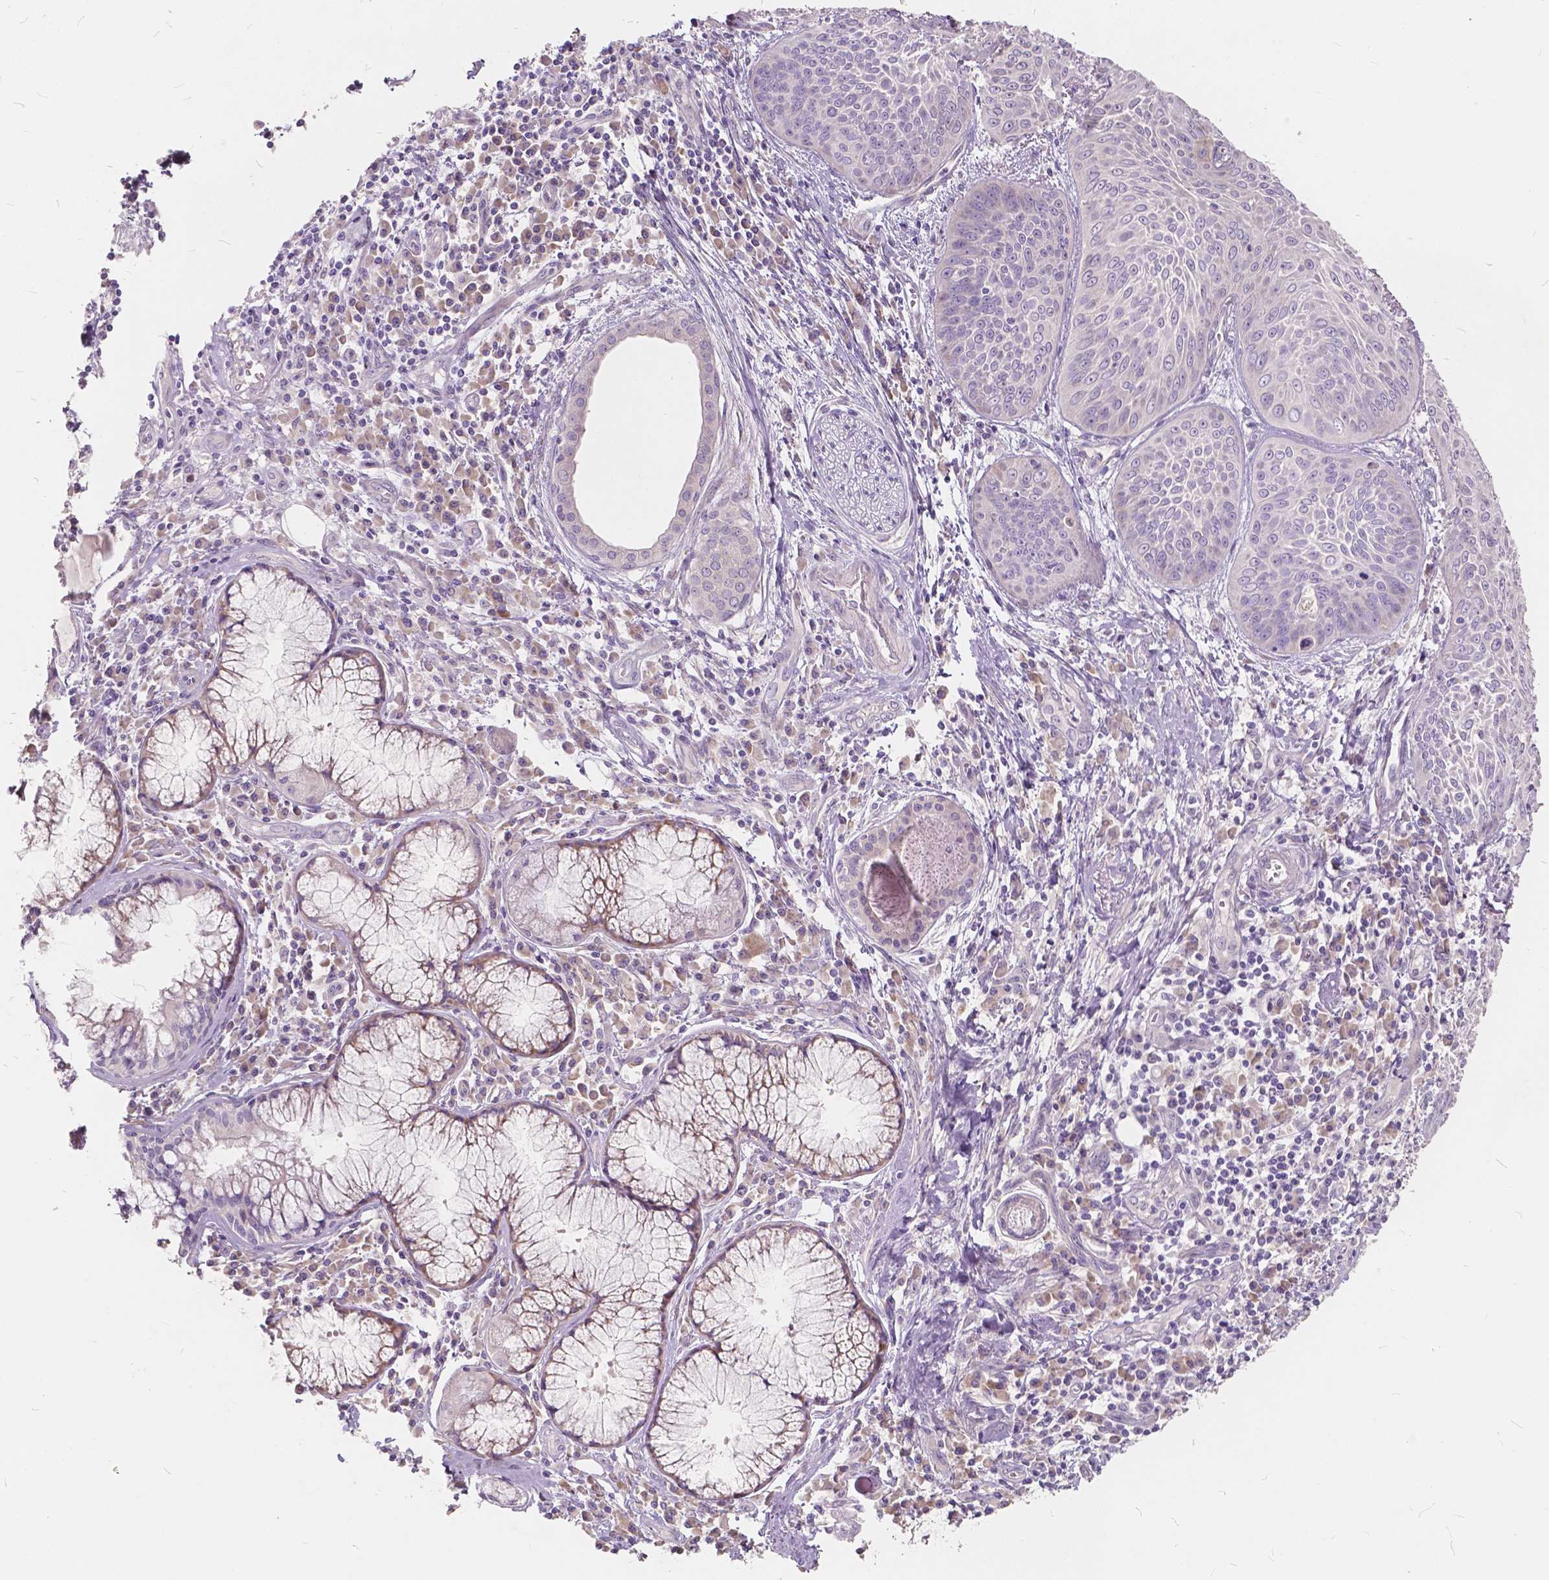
{"staining": {"intensity": "negative", "quantity": "none", "location": "none"}, "tissue": "lung cancer", "cell_type": "Tumor cells", "image_type": "cancer", "snomed": [{"axis": "morphology", "description": "Squamous cell carcinoma, NOS"}, {"axis": "topography", "description": "Lung"}], "caption": "DAB immunohistochemical staining of lung cancer demonstrates no significant staining in tumor cells.", "gene": "SLC7A8", "patient": {"sex": "male", "age": 74}}